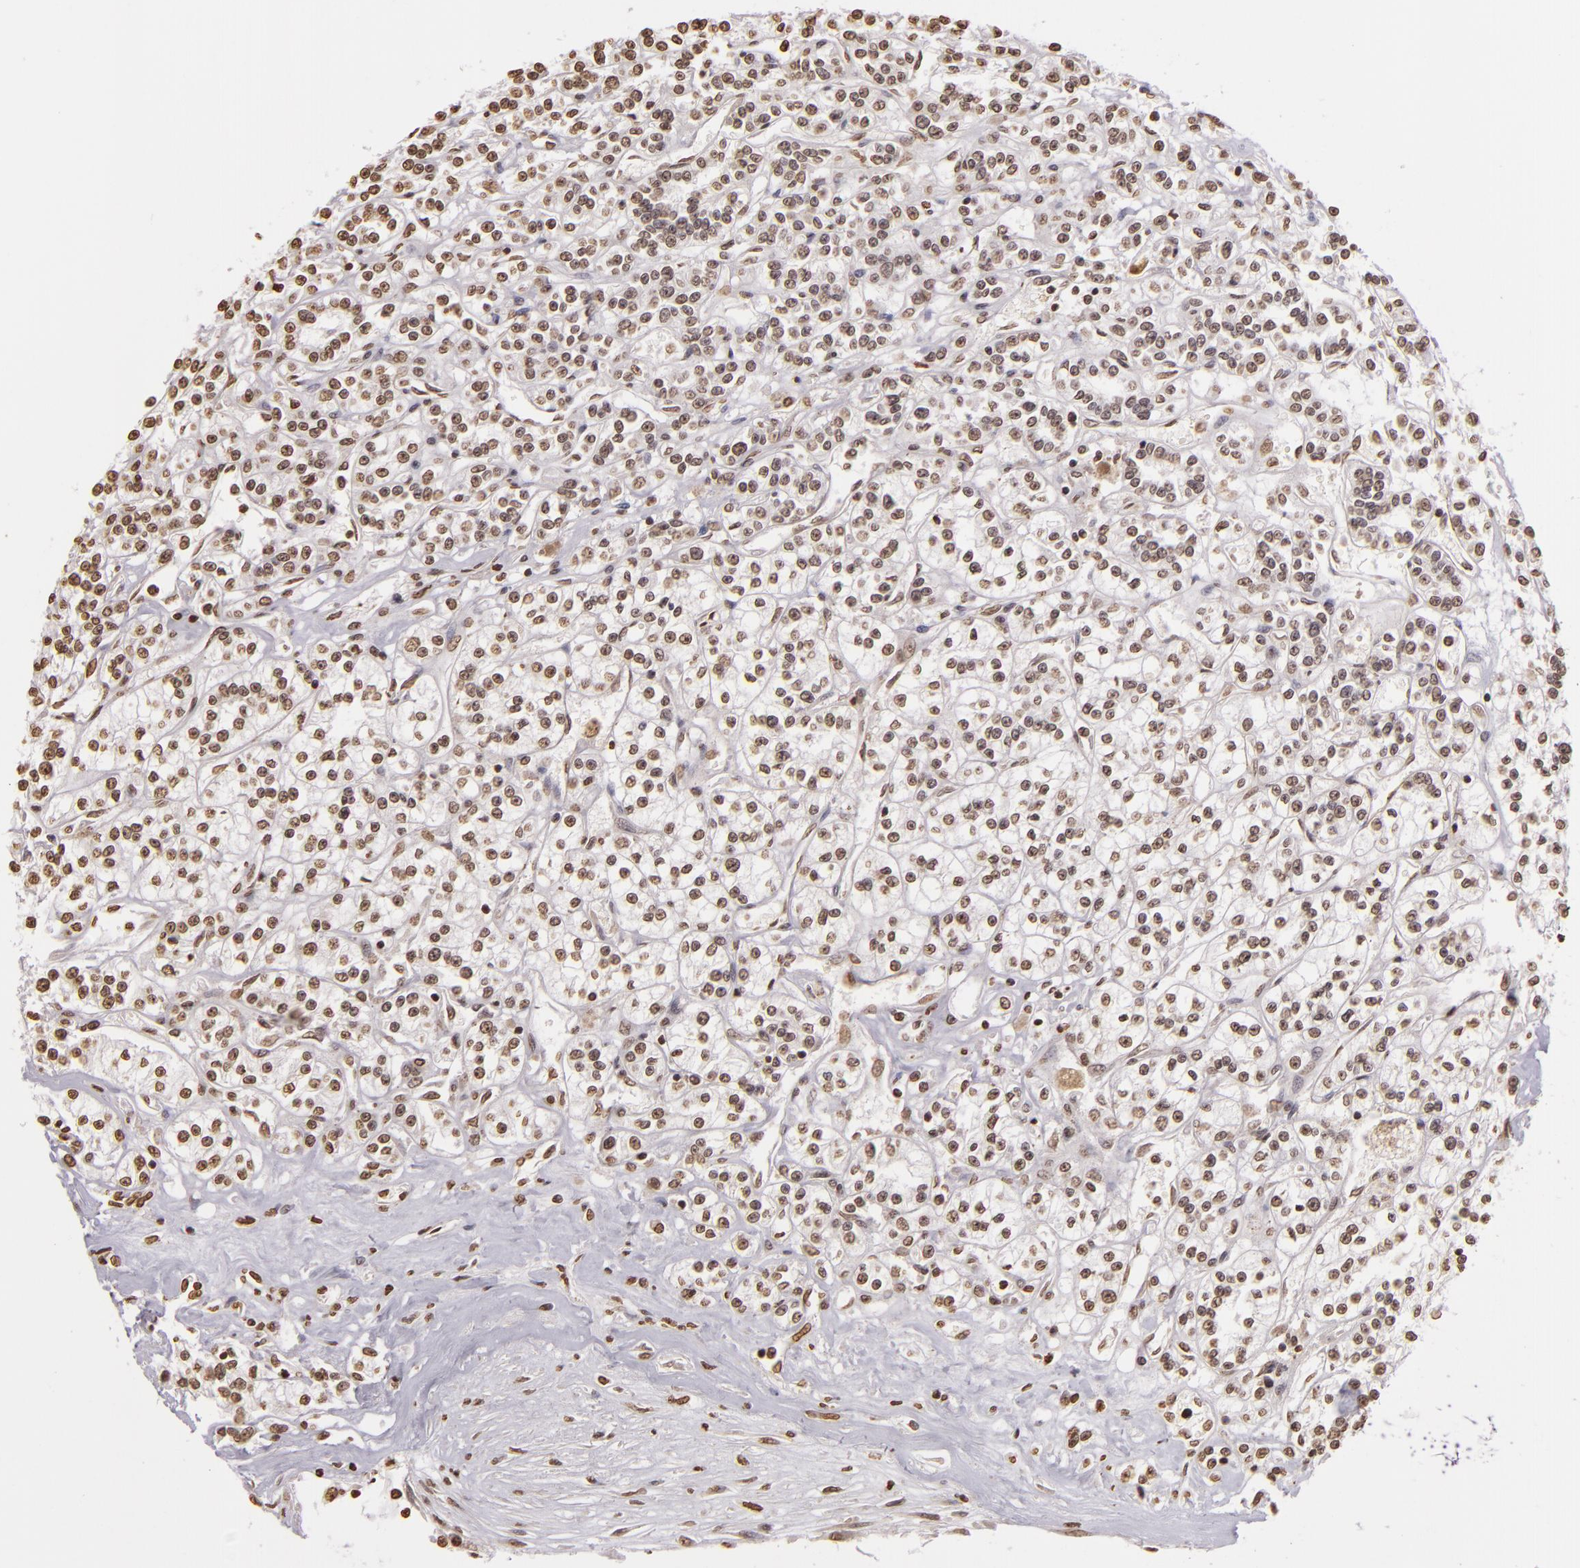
{"staining": {"intensity": "moderate", "quantity": ">75%", "location": "nuclear"}, "tissue": "renal cancer", "cell_type": "Tumor cells", "image_type": "cancer", "snomed": [{"axis": "morphology", "description": "Adenocarcinoma, NOS"}, {"axis": "topography", "description": "Kidney"}], "caption": "Immunohistochemical staining of human adenocarcinoma (renal) displays medium levels of moderate nuclear staining in approximately >75% of tumor cells.", "gene": "THRB", "patient": {"sex": "female", "age": 76}}